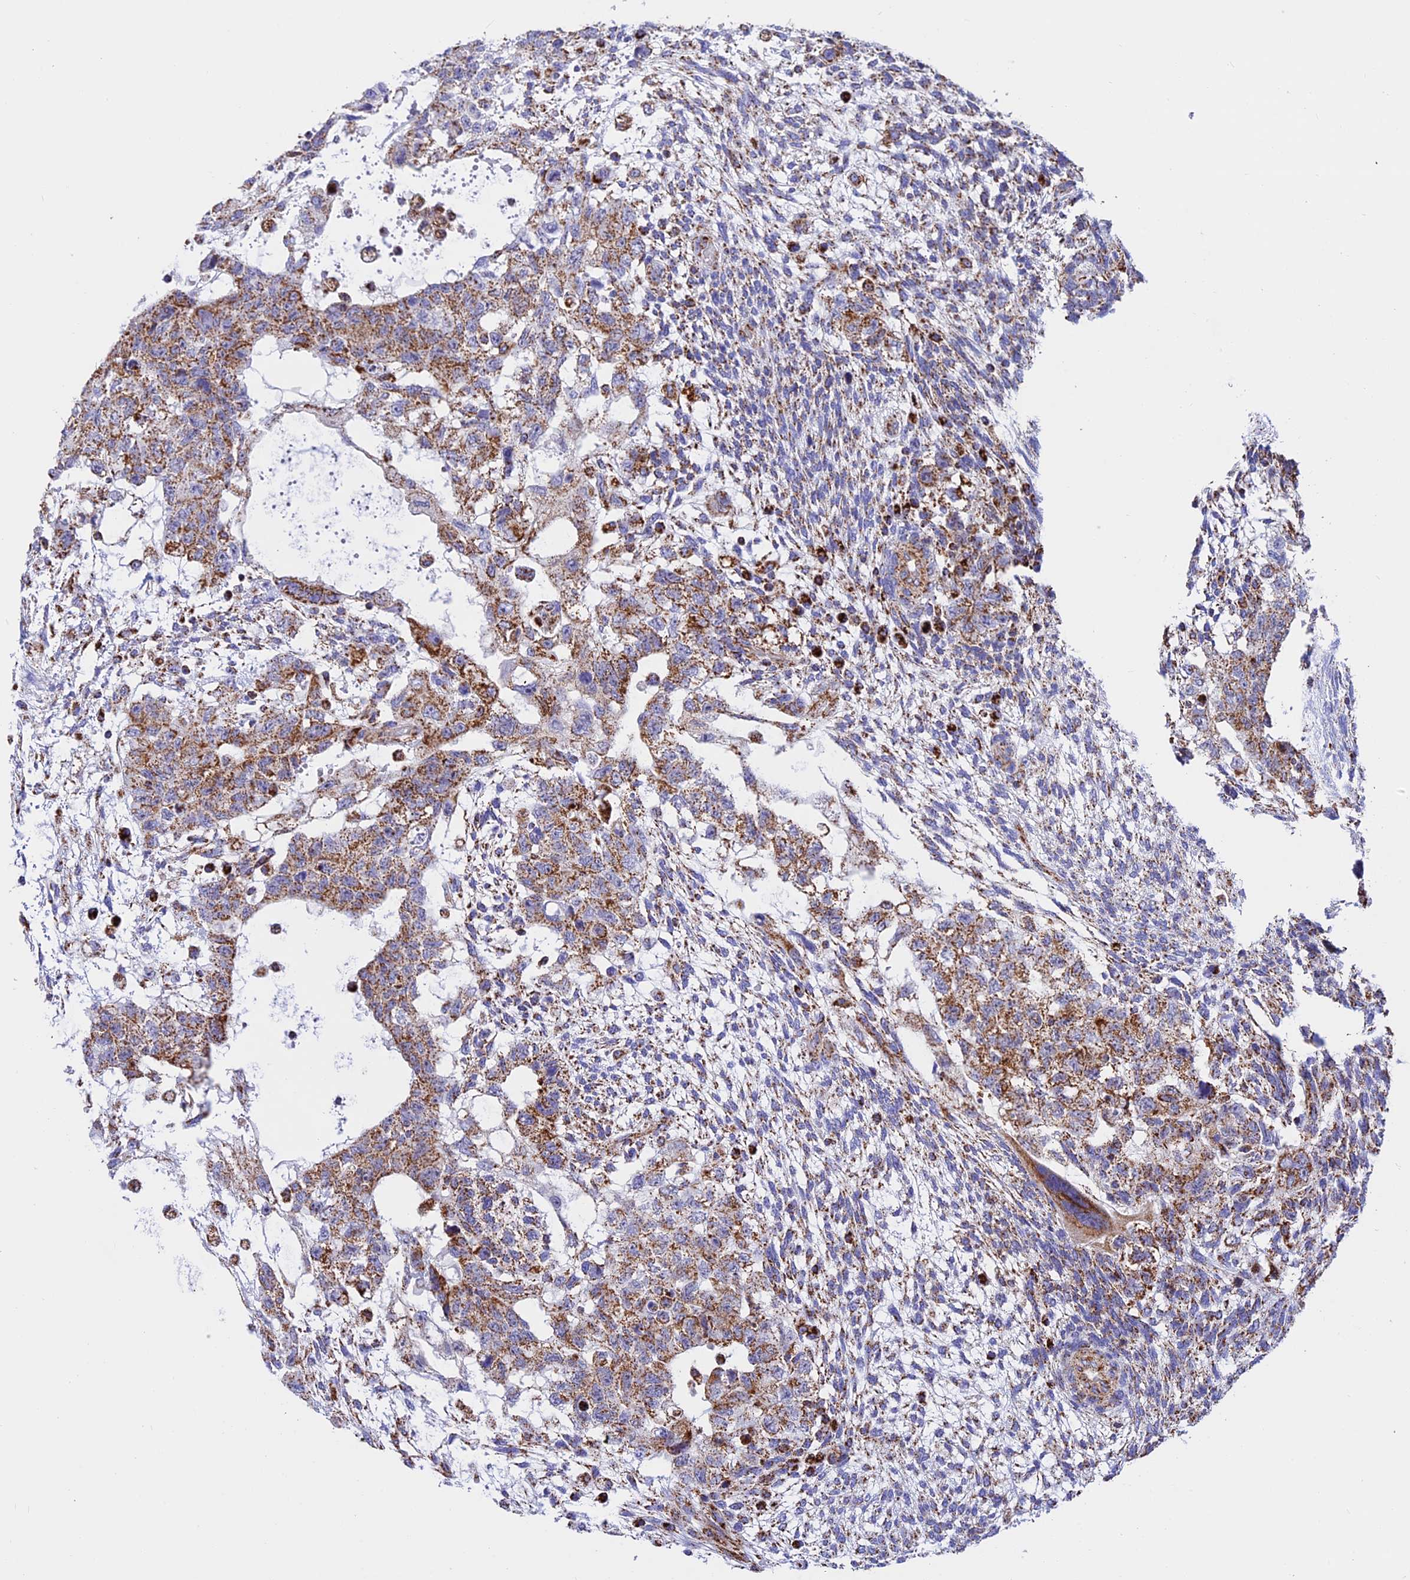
{"staining": {"intensity": "moderate", "quantity": ">75%", "location": "cytoplasmic/membranous"}, "tissue": "testis cancer", "cell_type": "Tumor cells", "image_type": "cancer", "snomed": [{"axis": "morphology", "description": "Normal tissue, NOS"}, {"axis": "morphology", "description": "Carcinoma, Embryonal, NOS"}, {"axis": "topography", "description": "Testis"}], "caption": "IHC histopathology image of neoplastic tissue: embryonal carcinoma (testis) stained using immunohistochemistry reveals medium levels of moderate protein expression localized specifically in the cytoplasmic/membranous of tumor cells, appearing as a cytoplasmic/membranous brown color.", "gene": "UQCRB", "patient": {"sex": "male", "age": 36}}